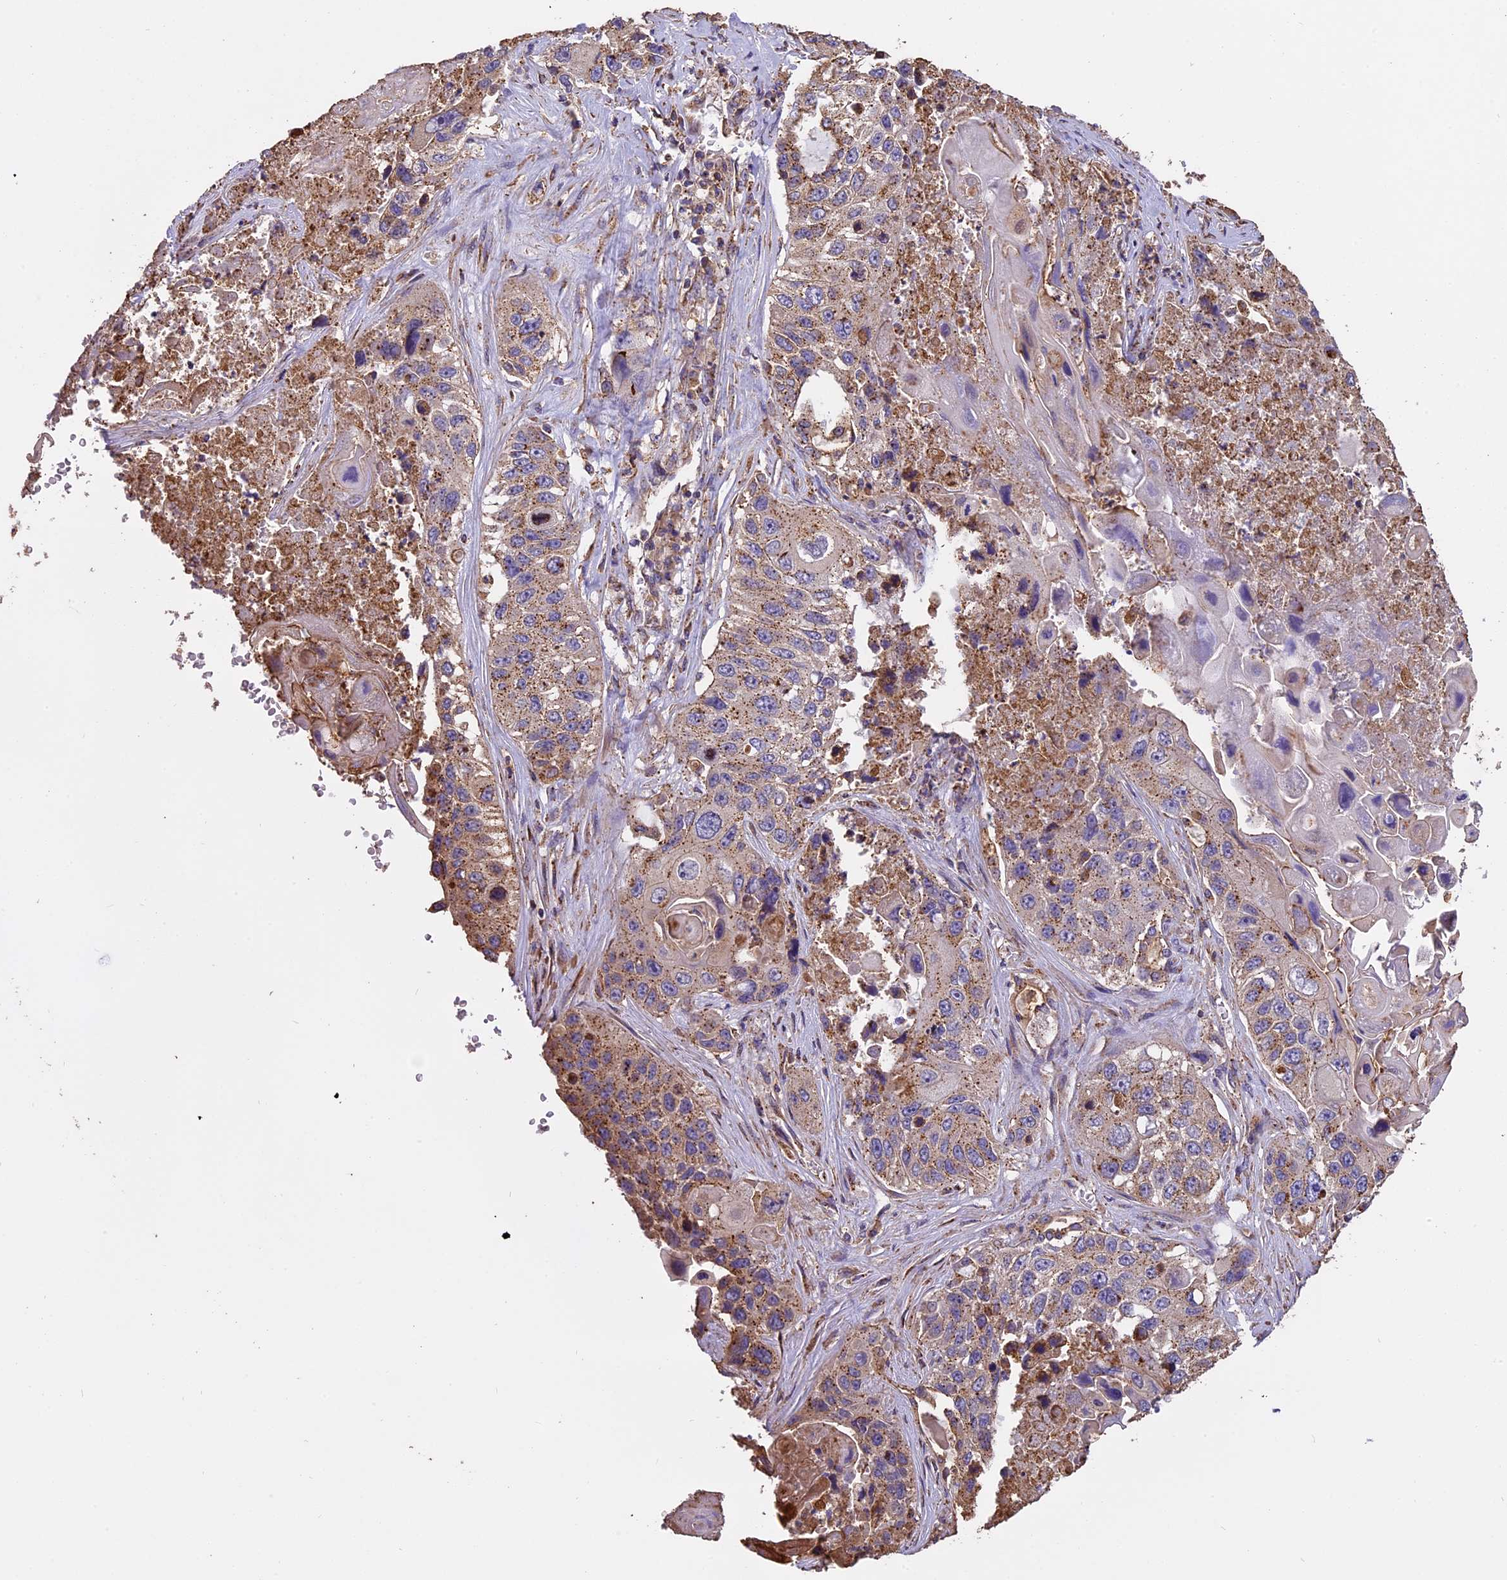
{"staining": {"intensity": "weak", "quantity": ">75%", "location": "cytoplasmic/membranous"}, "tissue": "lung cancer", "cell_type": "Tumor cells", "image_type": "cancer", "snomed": [{"axis": "morphology", "description": "Squamous cell carcinoma, NOS"}, {"axis": "topography", "description": "Lung"}], "caption": "Protein staining of lung cancer (squamous cell carcinoma) tissue demonstrates weak cytoplasmic/membranous expression in about >75% of tumor cells.", "gene": "CHMP2A", "patient": {"sex": "male", "age": 61}}